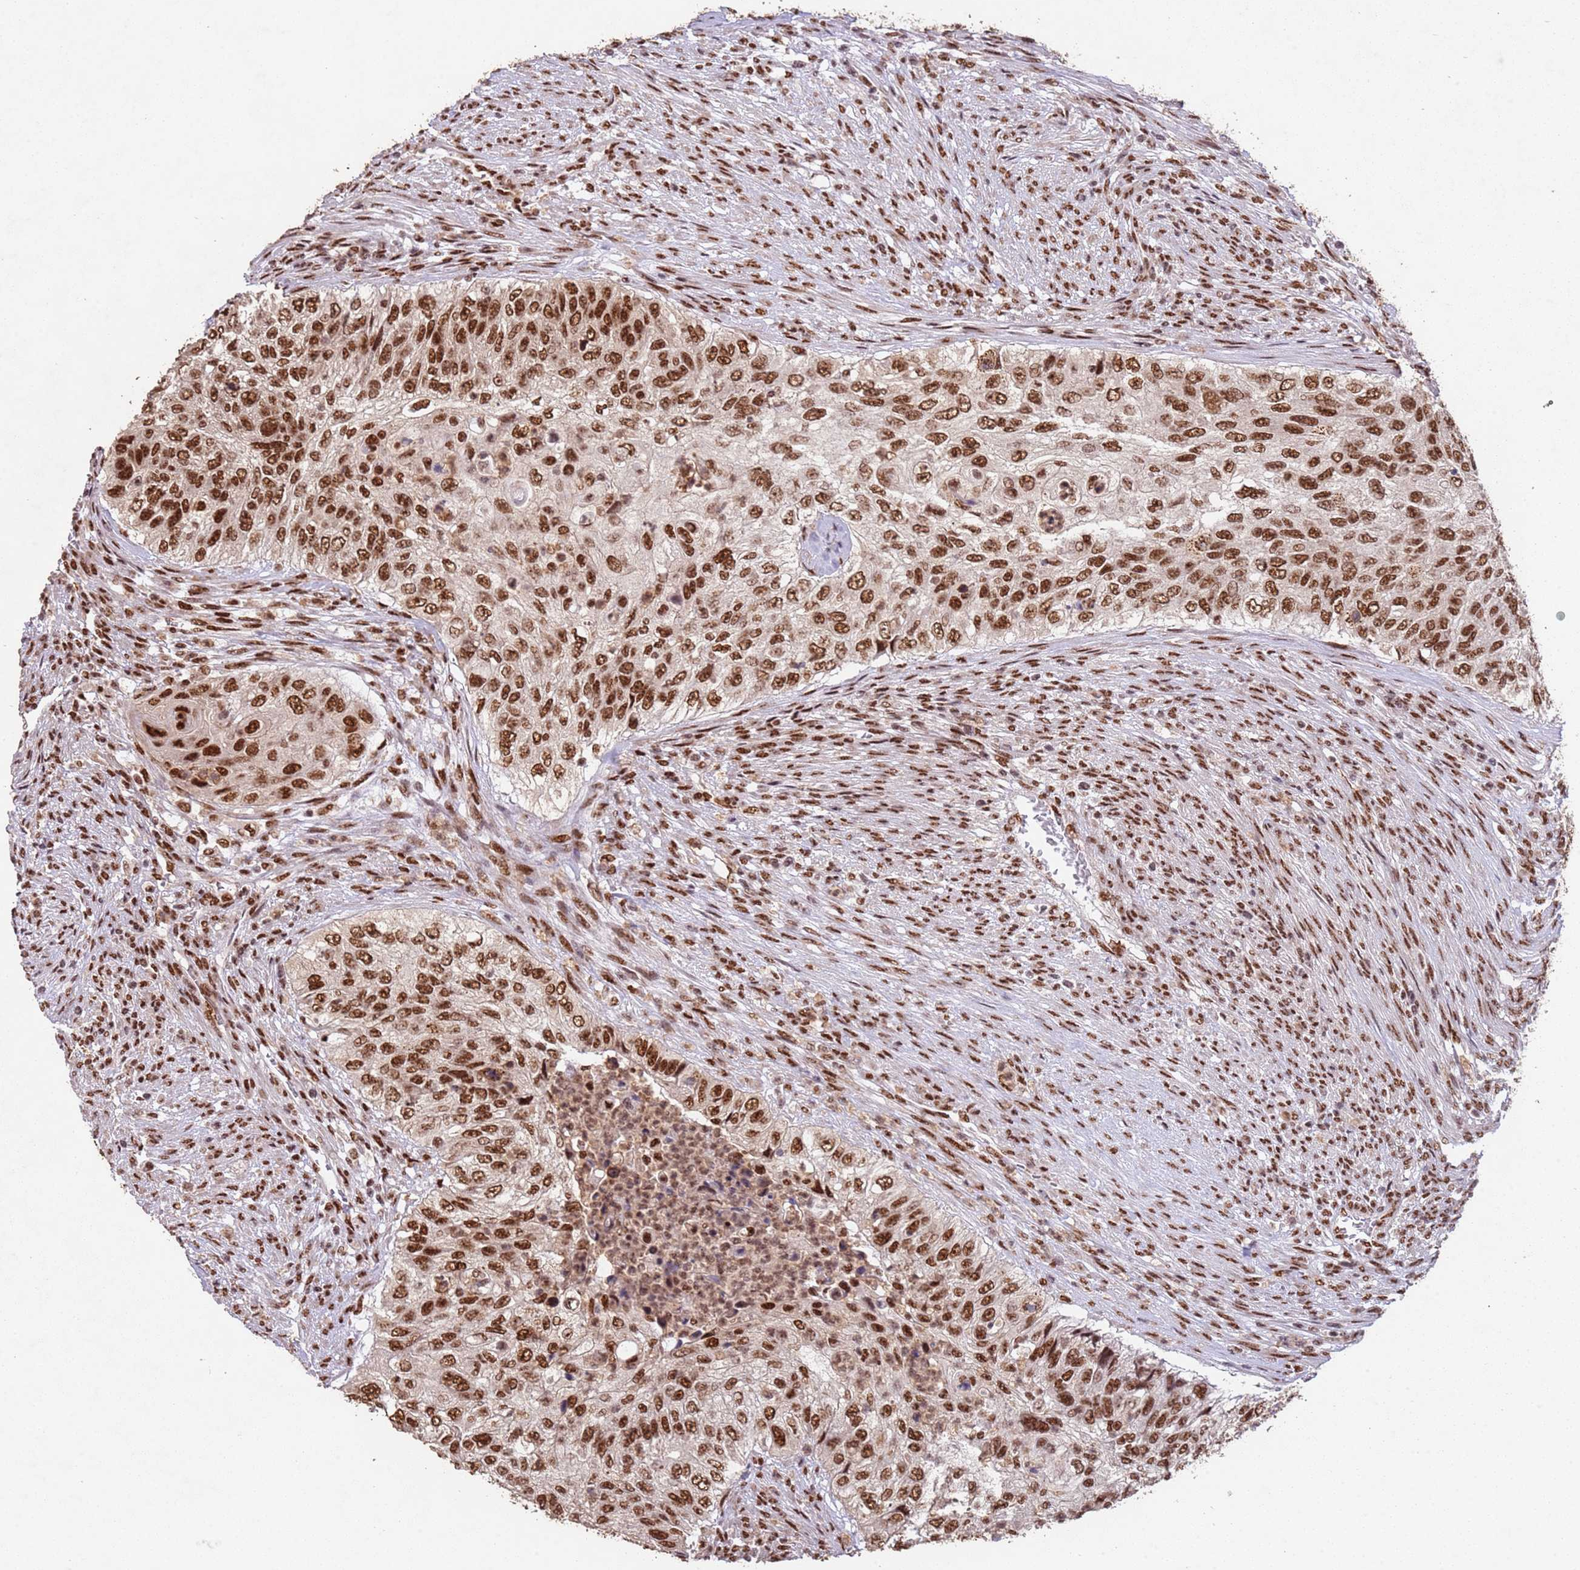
{"staining": {"intensity": "moderate", "quantity": ">75%", "location": "nuclear"}, "tissue": "urothelial cancer", "cell_type": "Tumor cells", "image_type": "cancer", "snomed": [{"axis": "morphology", "description": "Urothelial carcinoma, High grade"}, {"axis": "topography", "description": "Urinary bladder"}], "caption": "Protein analysis of urothelial carcinoma (high-grade) tissue exhibits moderate nuclear positivity in approximately >75% of tumor cells. (Brightfield microscopy of DAB IHC at high magnification).", "gene": "ESF1", "patient": {"sex": "female", "age": 60}}